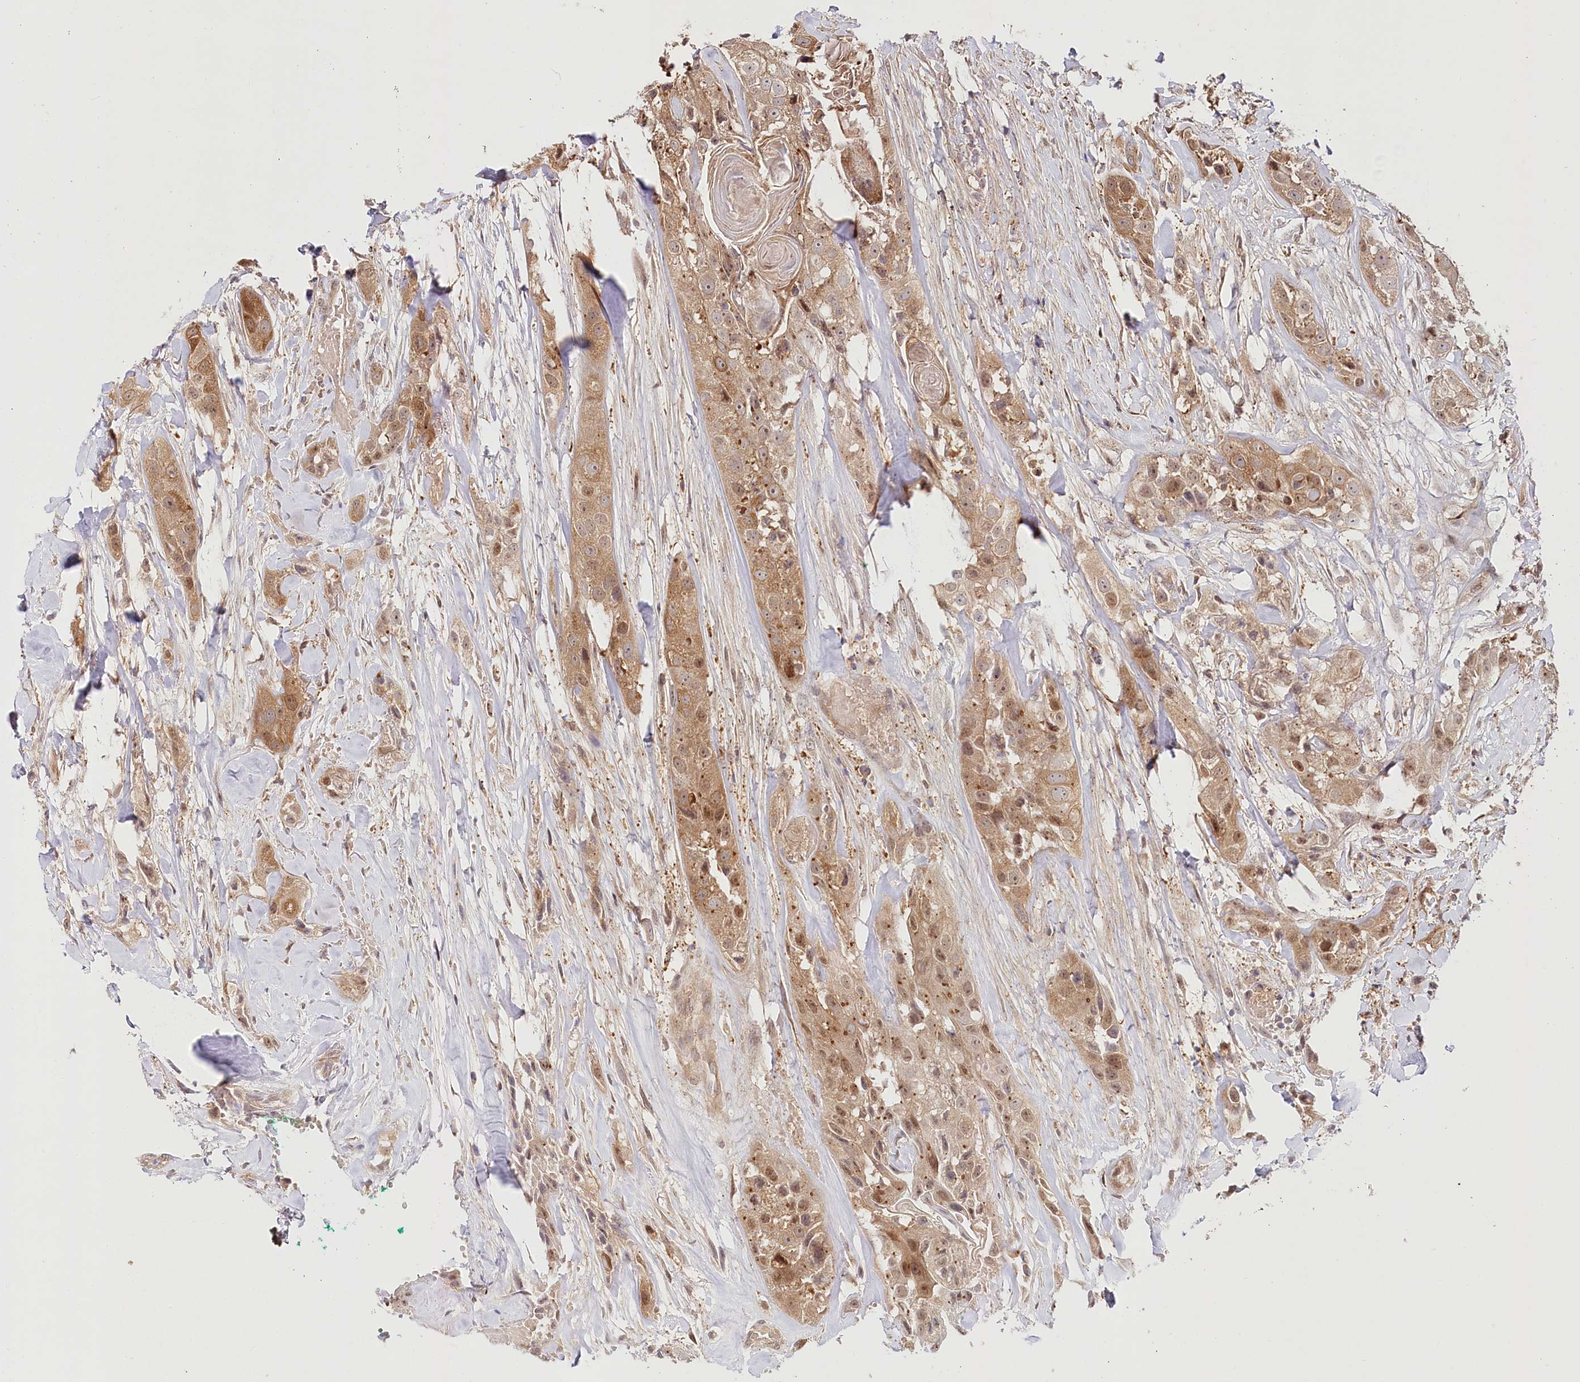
{"staining": {"intensity": "moderate", "quantity": ">75%", "location": "cytoplasmic/membranous"}, "tissue": "head and neck cancer", "cell_type": "Tumor cells", "image_type": "cancer", "snomed": [{"axis": "morphology", "description": "Normal tissue, NOS"}, {"axis": "morphology", "description": "Squamous cell carcinoma, NOS"}, {"axis": "topography", "description": "Skeletal muscle"}, {"axis": "topography", "description": "Head-Neck"}], "caption": "Tumor cells display medium levels of moderate cytoplasmic/membranous positivity in about >75% of cells in human squamous cell carcinoma (head and neck).", "gene": "INPP4B", "patient": {"sex": "male", "age": 51}}